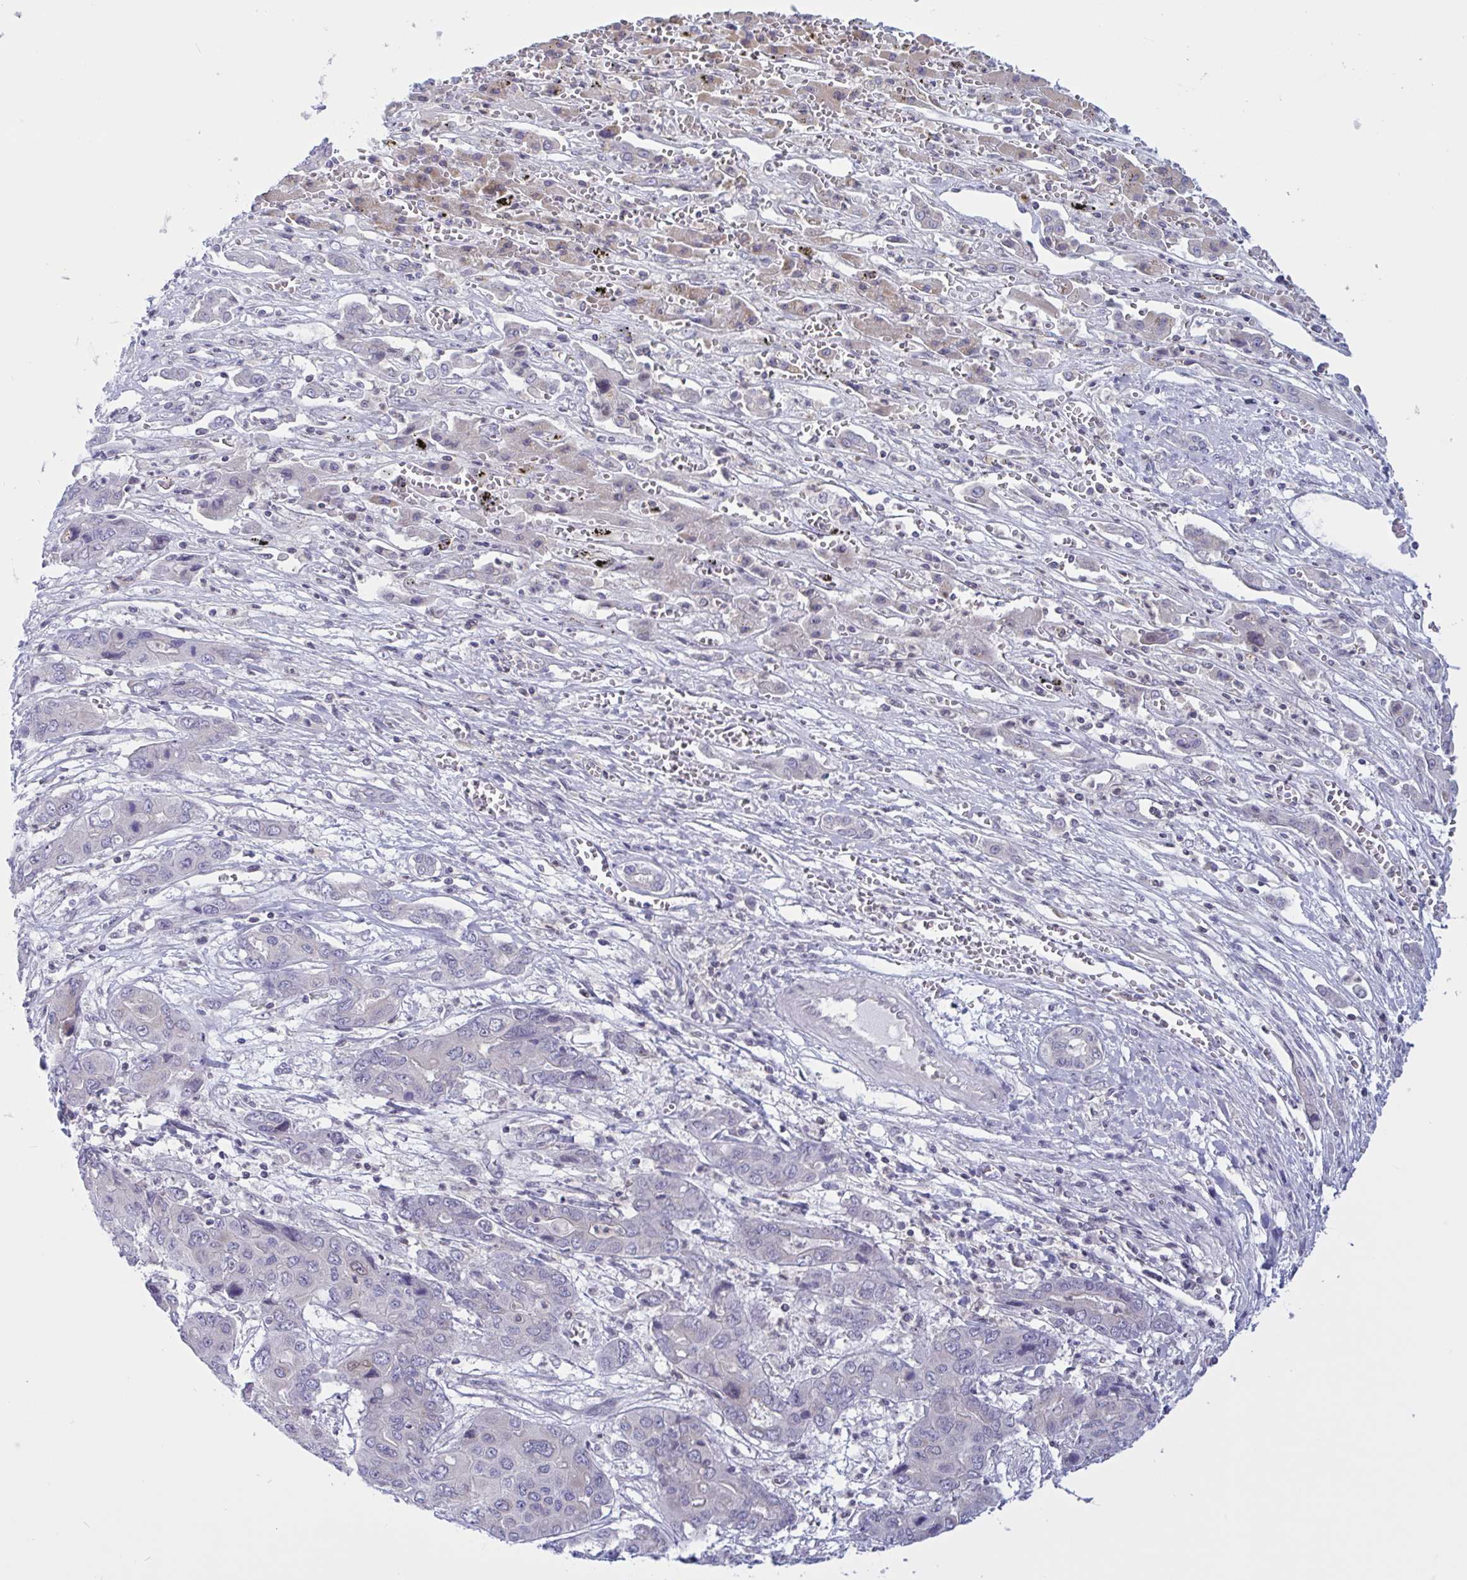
{"staining": {"intensity": "negative", "quantity": "none", "location": "none"}, "tissue": "liver cancer", "cell_type": "Tumor cells", "image_type": "cancer", "snomed": [{"axis": "morphology", "description": "Cholangiocarcinoma"}, {"axis": "topography", "description": "Liver"}], "caption": "IHC image of neoplastic tissue: cholangiocarcinoma (liver) stained with DAB shows no significant protein expression in tumor cells.", "gene": "TANK", "patient": {"sex": "male", "age": 67}}